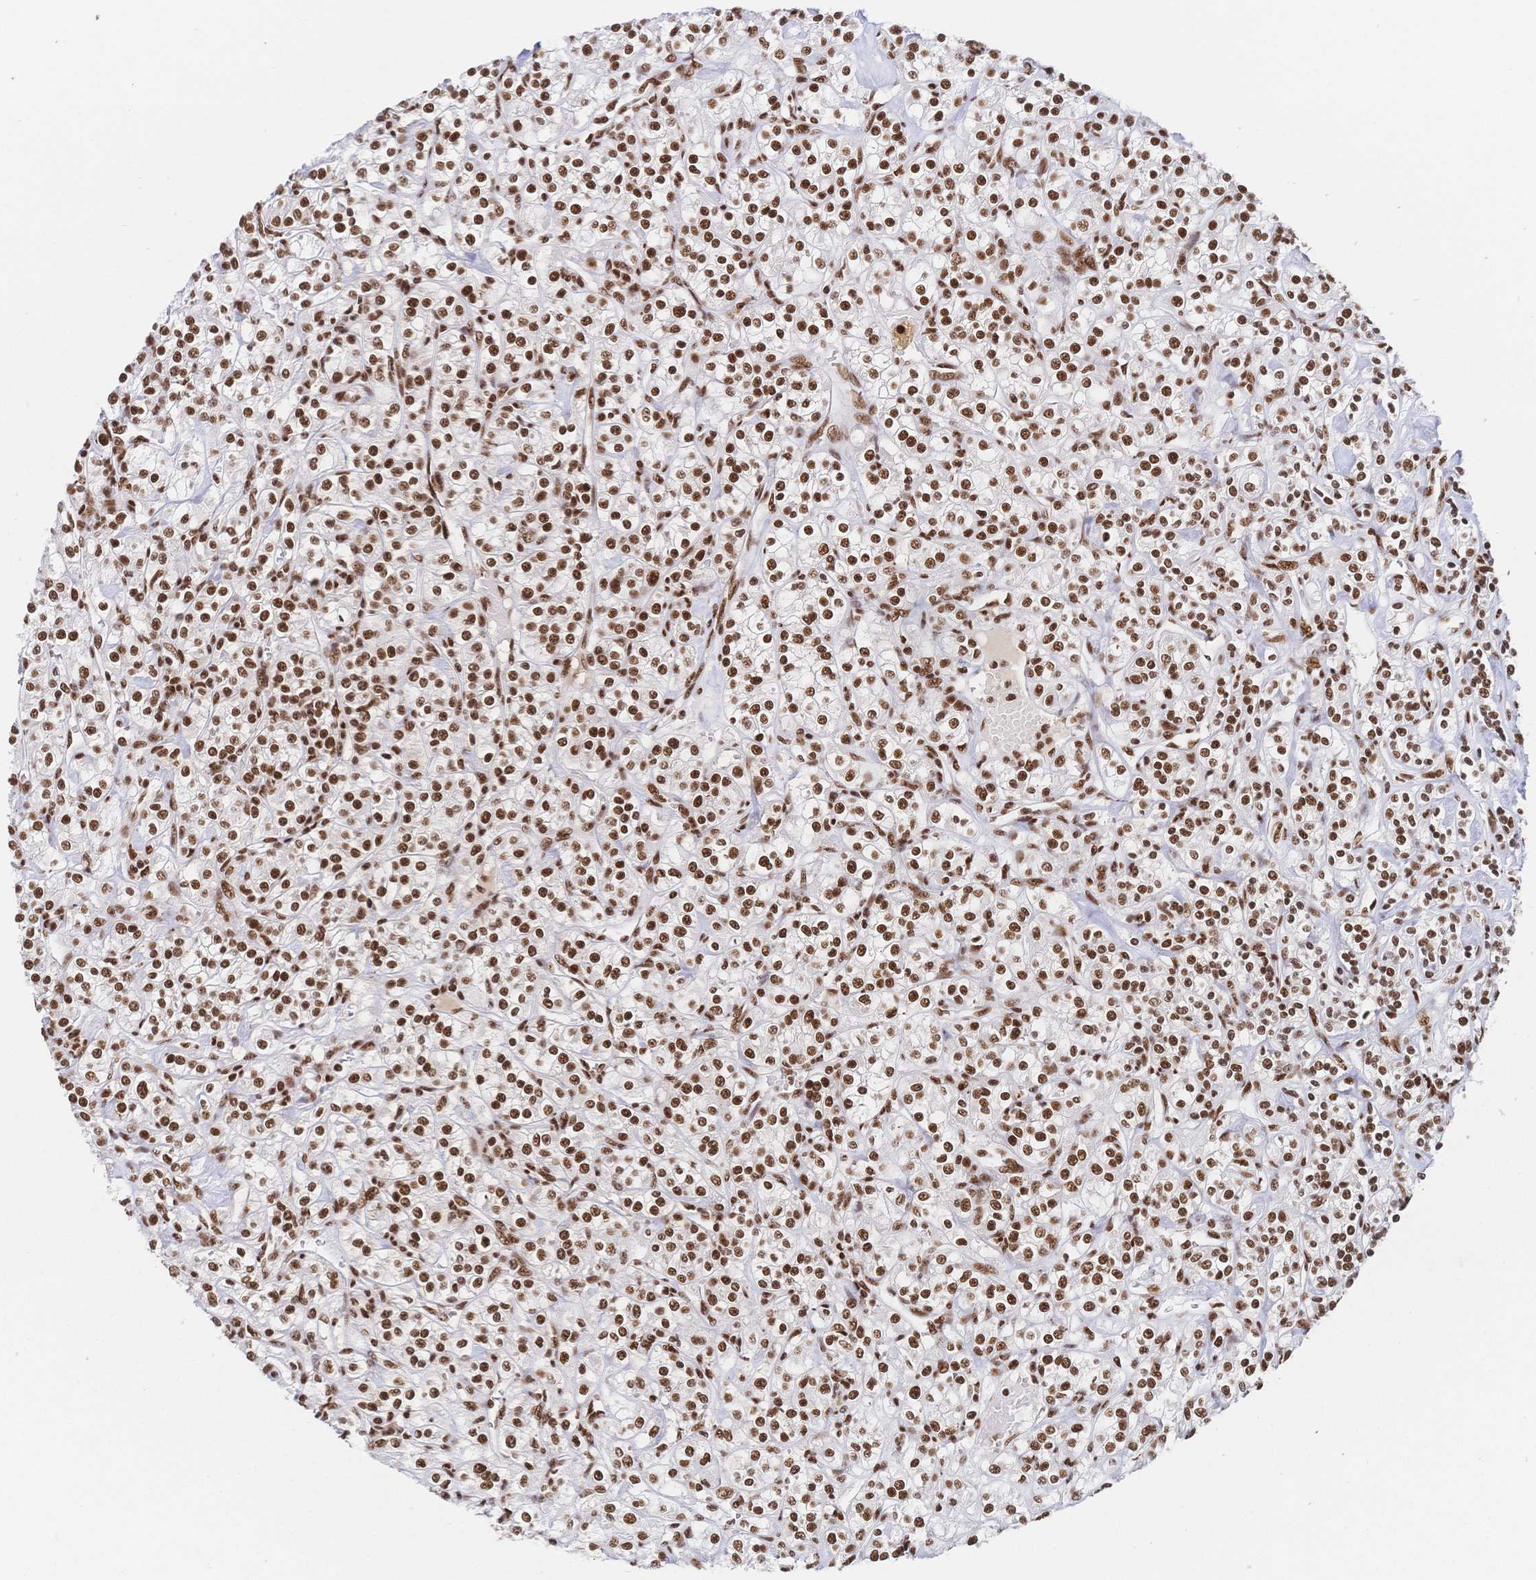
{"staining": {"intensity": "strong", "quantity": ">75%", "location": "nuclear"}, "tissue": "renal cancer", "cell_type": "Tumor cells", "image_type": "cancer", "snomed": [{"axis": "morphology", "description": "Adenocarcinoma, NOS"}, {"axis": "topography", "description": "Kidney"}], "caption": "A micrograph of human renal cancer (adenocarcinoma) stained for a protein displays strong nuclear brown staining in tumor cells.", "gene": "SRSF1", "patient": {"sex": "male", "age": 77}}